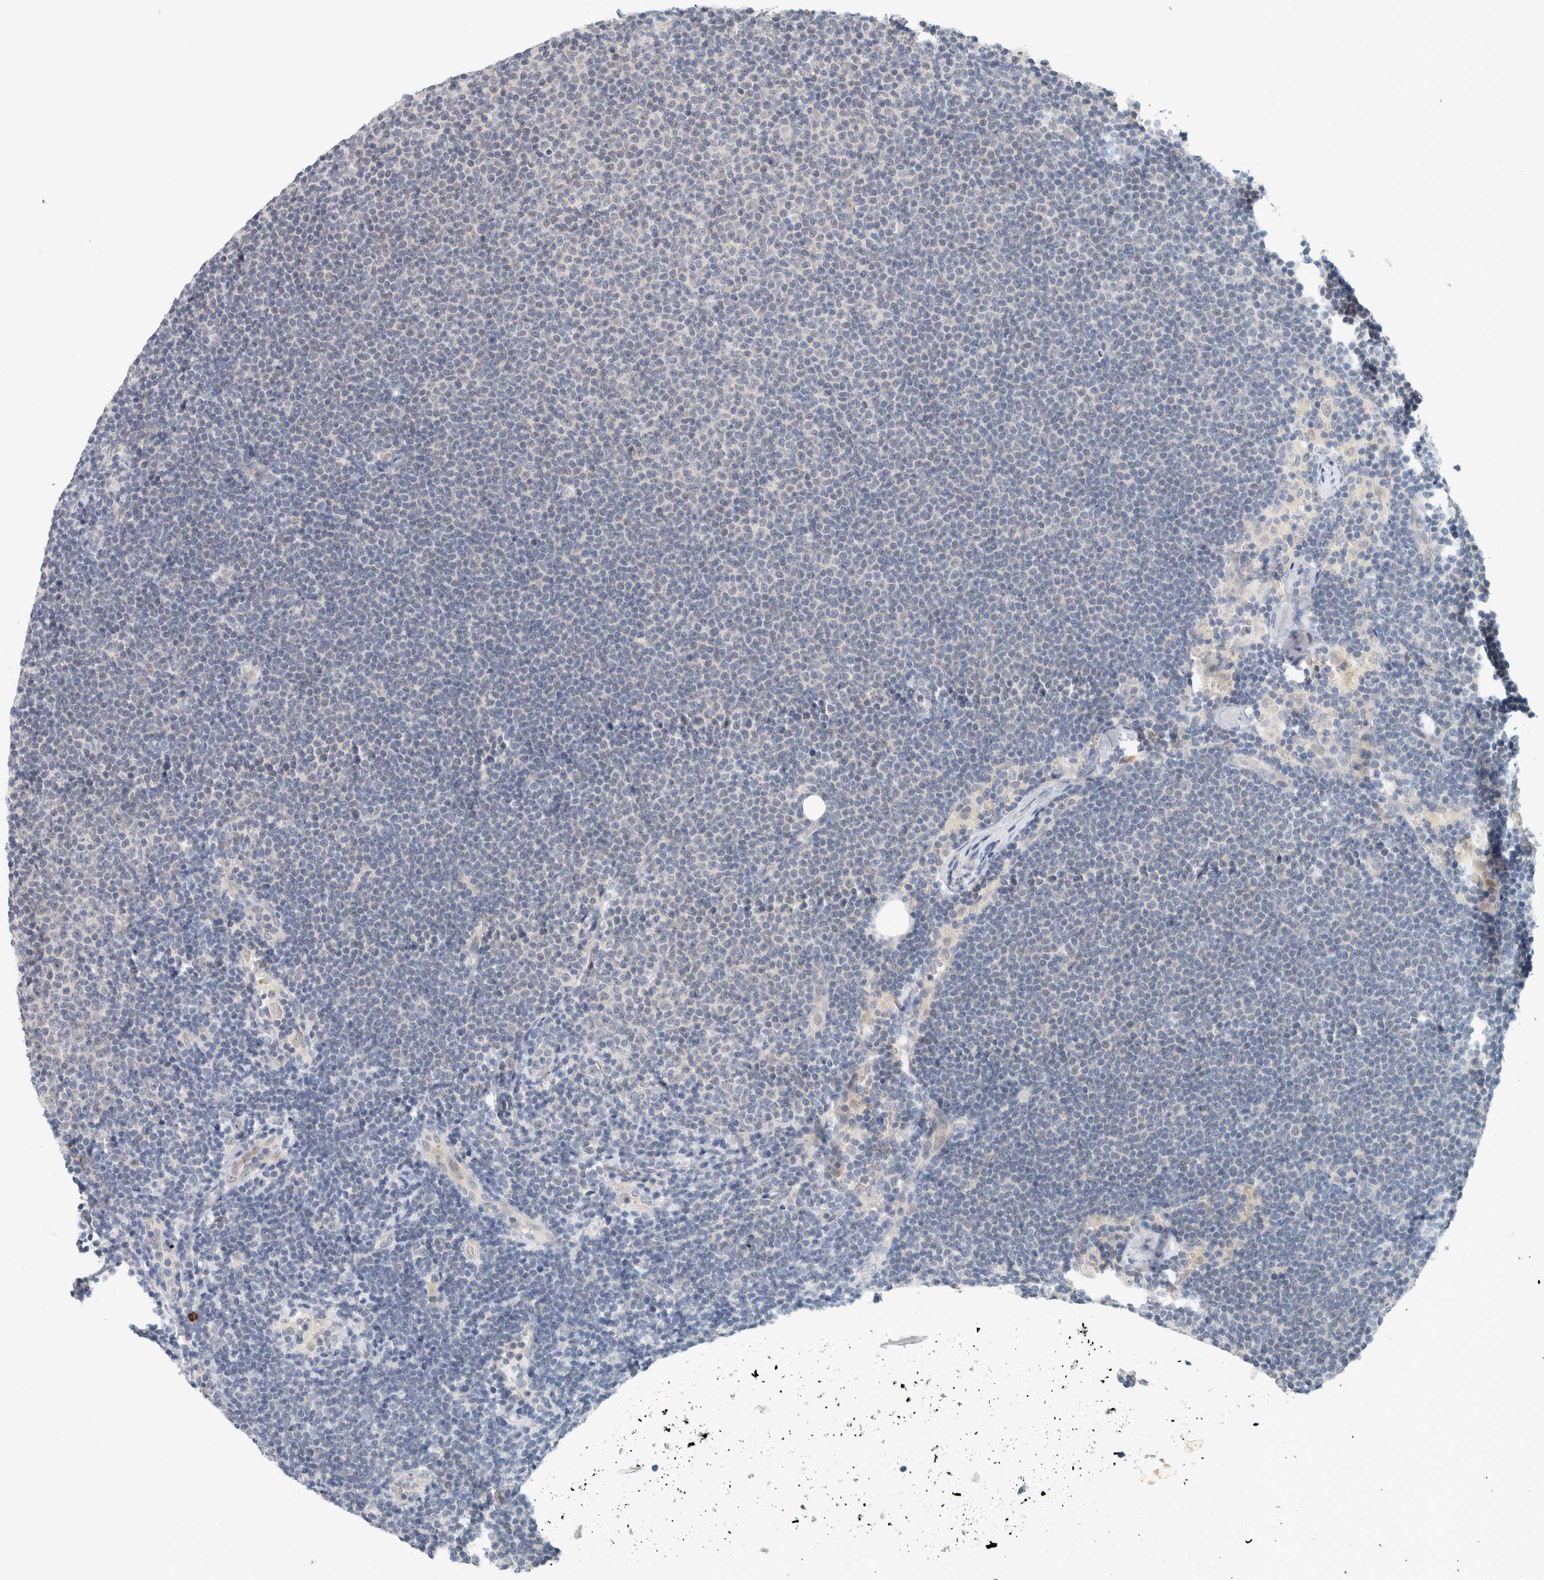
{"staining": {"intensity": "negative", "quantity": "none", "location": "none"}, "tissue": "lymphoma", "cell_type": "Tumor cells", "image_type": "cancer", "snomed": [{"axis": "morphology", "description": "Malignant lymphoma, non-Hodgkin's type, Low grade"}, {"axis": "topography", "description": "Lymph node"}], "caption": "An immunohistochemistry image of low-grade malignant lymphoma, non-Hodgkin's type is shown. There is no staining in tumor cells of low-grade malignant lymphoma, non-Hodgkin's type. (Immunohistochemistry, brightfield microscopy, high magnification).", "gene": "CRAT", "patient": {"sex": "female", "age": 53}}